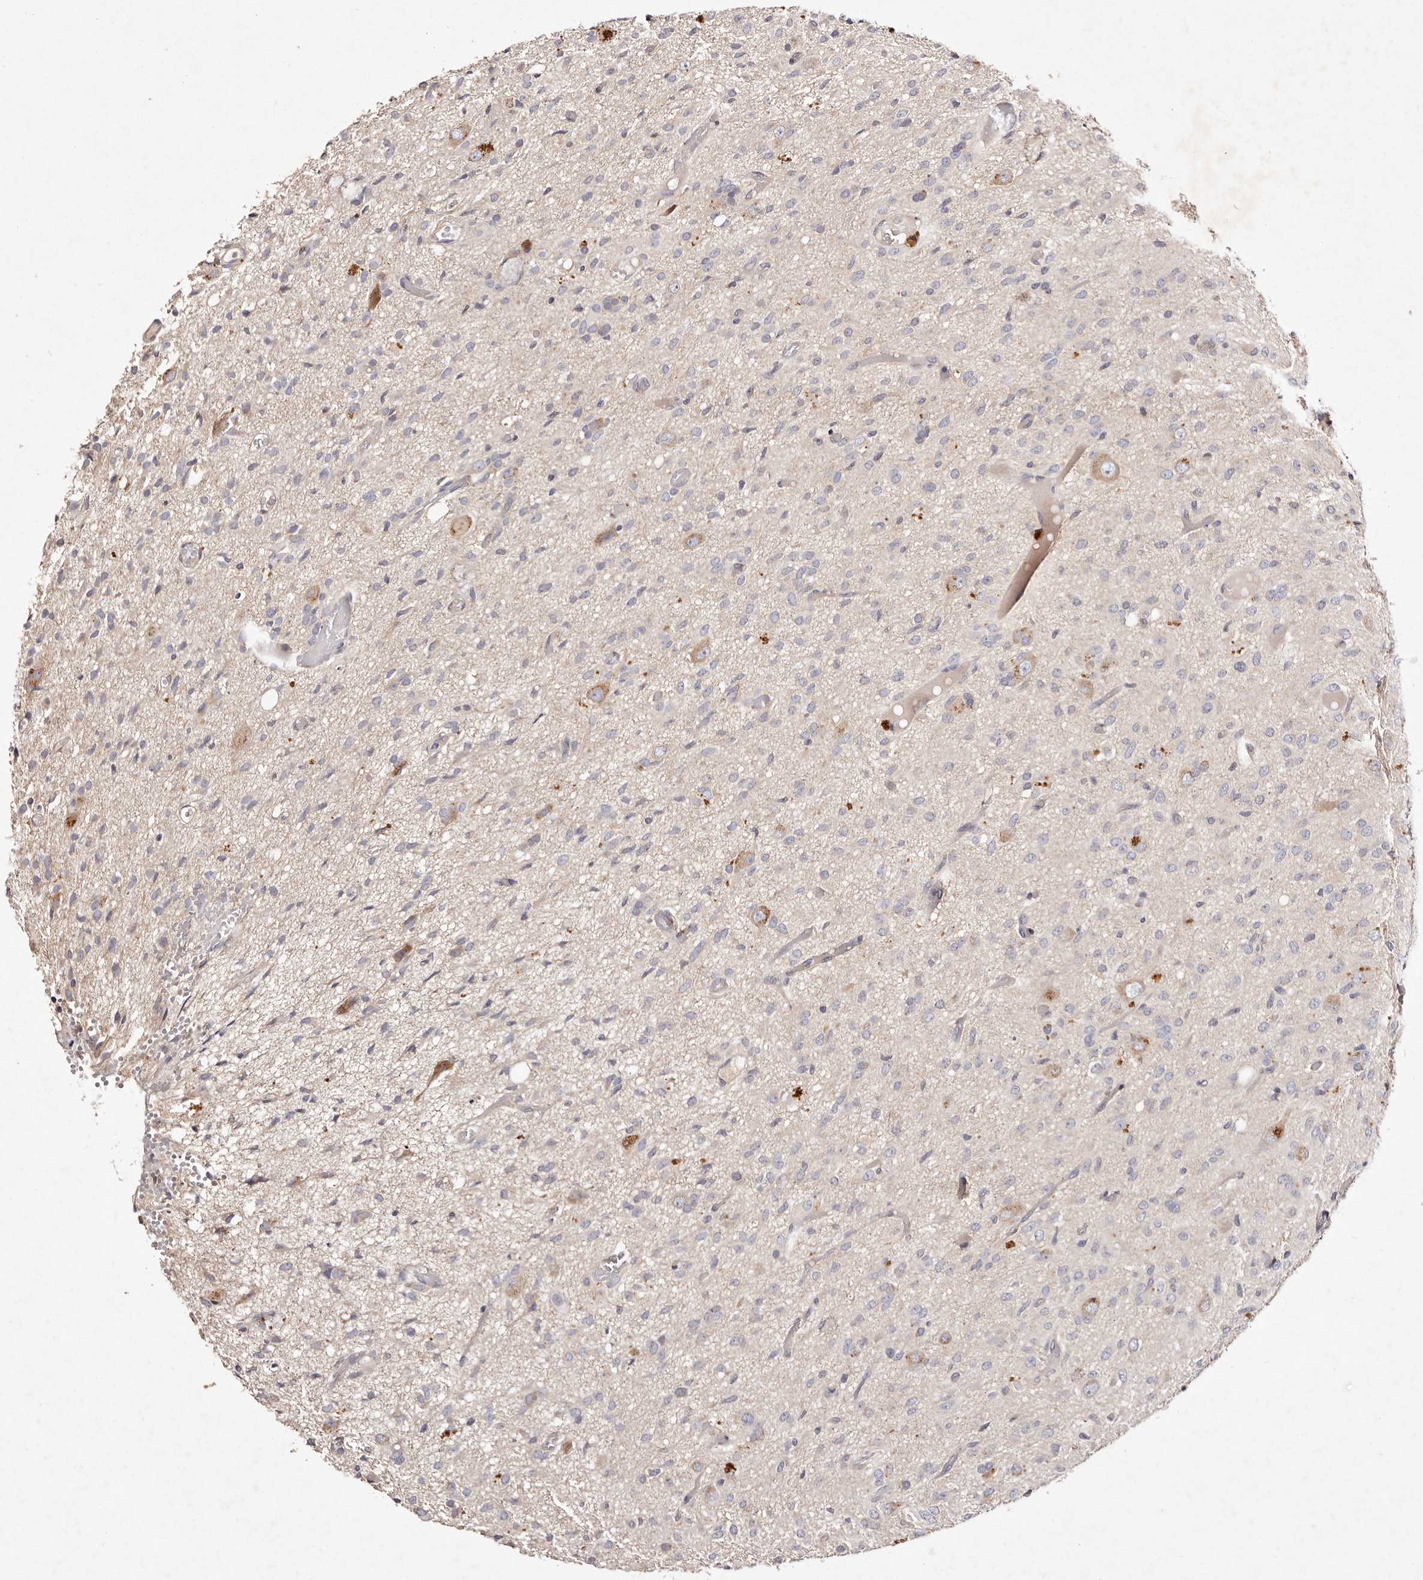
{"staining": {"intensity": "negative", "quantity": "none", "location": "none"}, "tissue": "glioma", "cell_type": "Tumor cells", "image_type": "cancer", "snomed": [{"axis": "morphology", "description": "Glioma, malignant, High grade"}, {"axis": "topography", "description": "Brain"}], "caption": "Protein analysis of malignant high-grade glioma displays no significant expression in tumor cells.", "gene": "TSC2", "patient": {"sex": "female", "age": 59}}